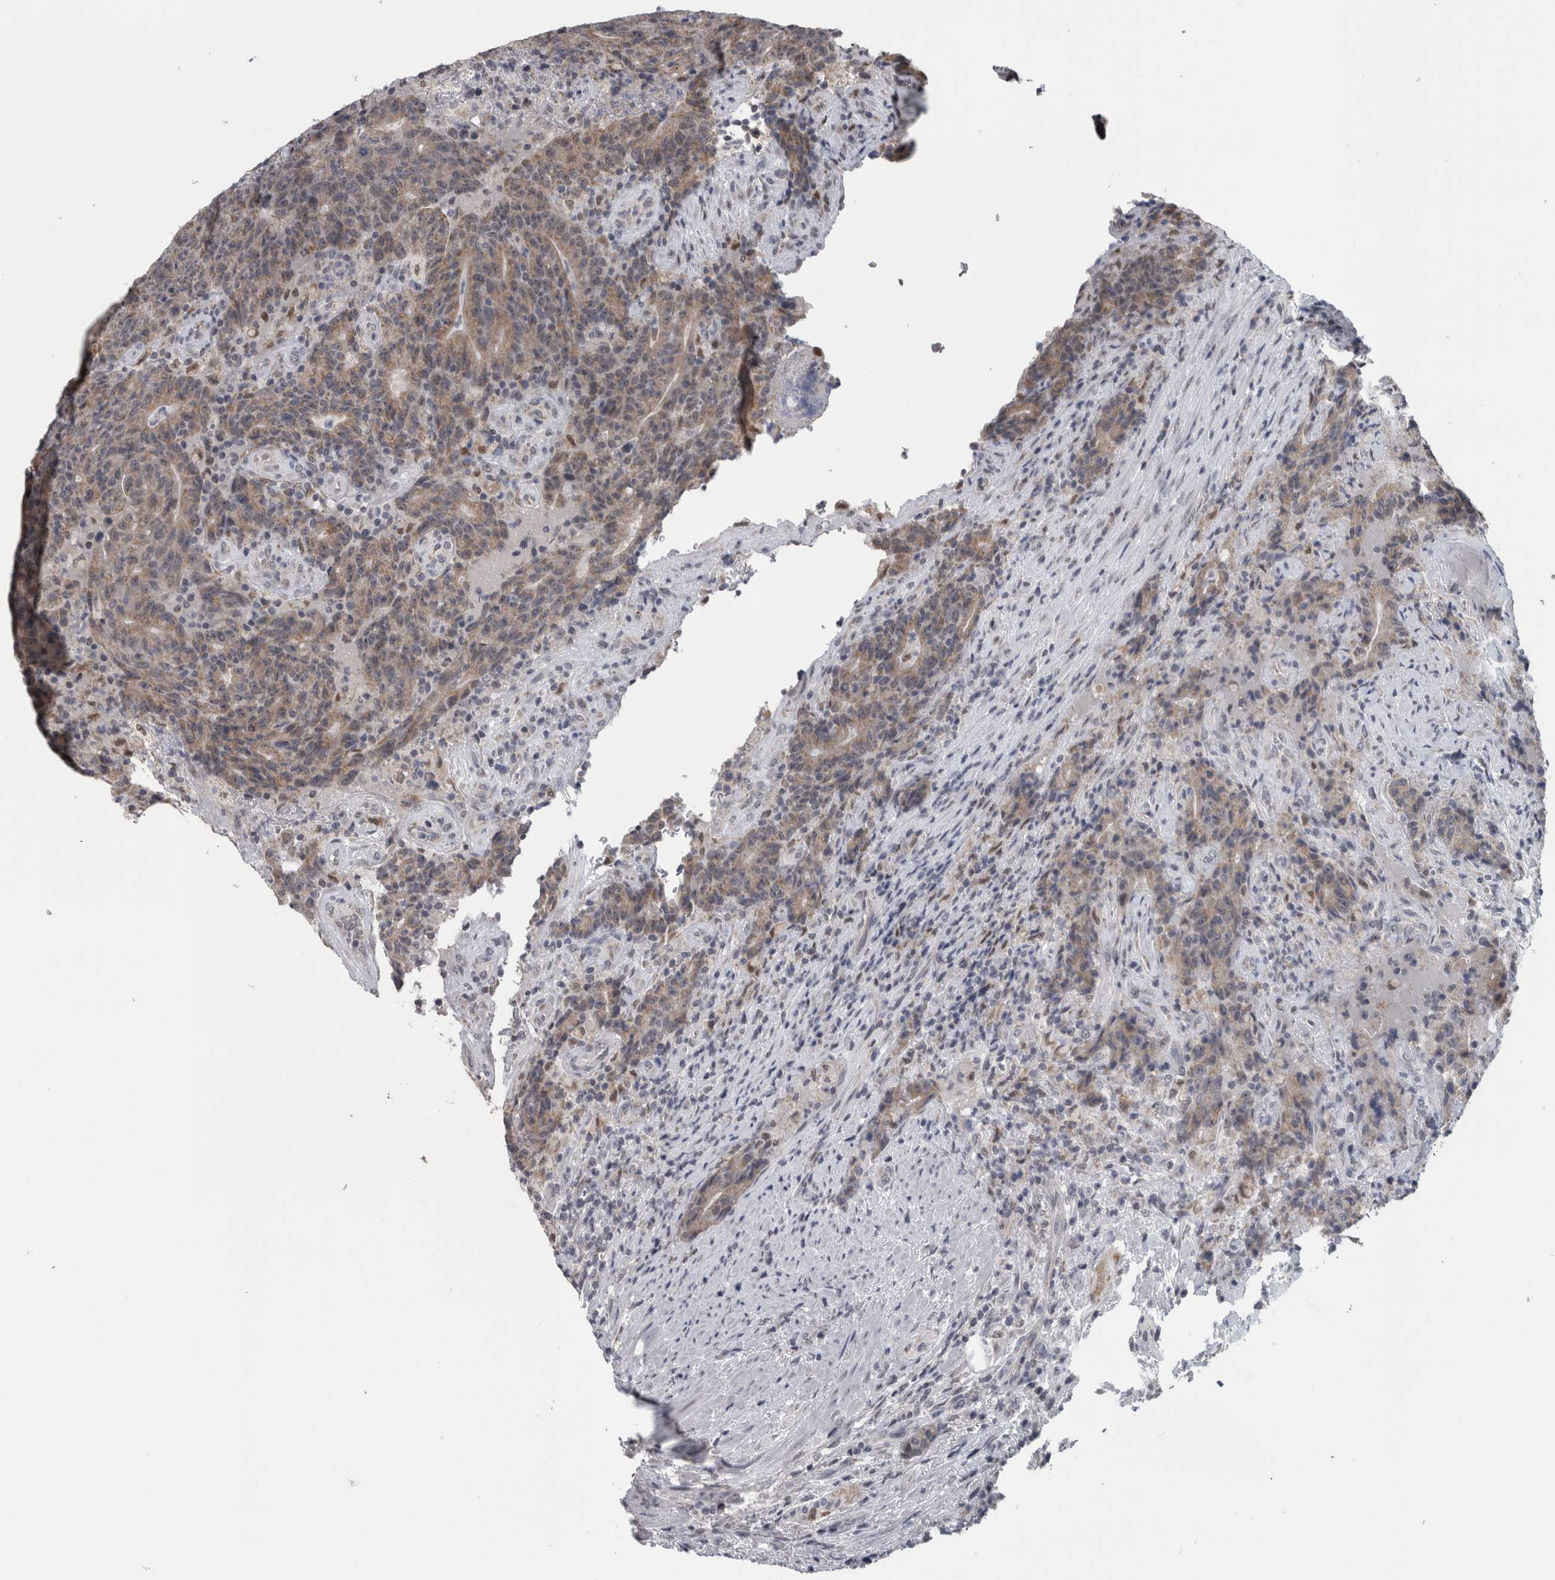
{"staining": {"intensity": "weak", "quantity": "25%-75%", "location": "cytoplasmic/membranous"}, "tissue": "colorectal cancer", "cell_type": "Tumor cells", "image_type": "cancer", "snomed": [{"axis": "morphology", "description": "Normal tissue, NOS"}, {"axis": "morphology", "description": "Adenocarcinoma, NOS"}, {"axis": "topography", "description": "Colon"}], "caption": "IHC (DAB (3,3'-diaminobenzidine)) staining of colorectal cancer (adenocarcinoma) displays weak cytoplasmic/membranous protein positivity in approximately 25%-75% of tumor cells. The staining was performed using DAB (3,3'-diaminobenzidine) to visualize the protein expression in brown, while the nuclei were stained in blue with hematoxylin (Magnification: 20x).", "gene": "OR2K2", "patient": {"sex": "female", "age": 75}}